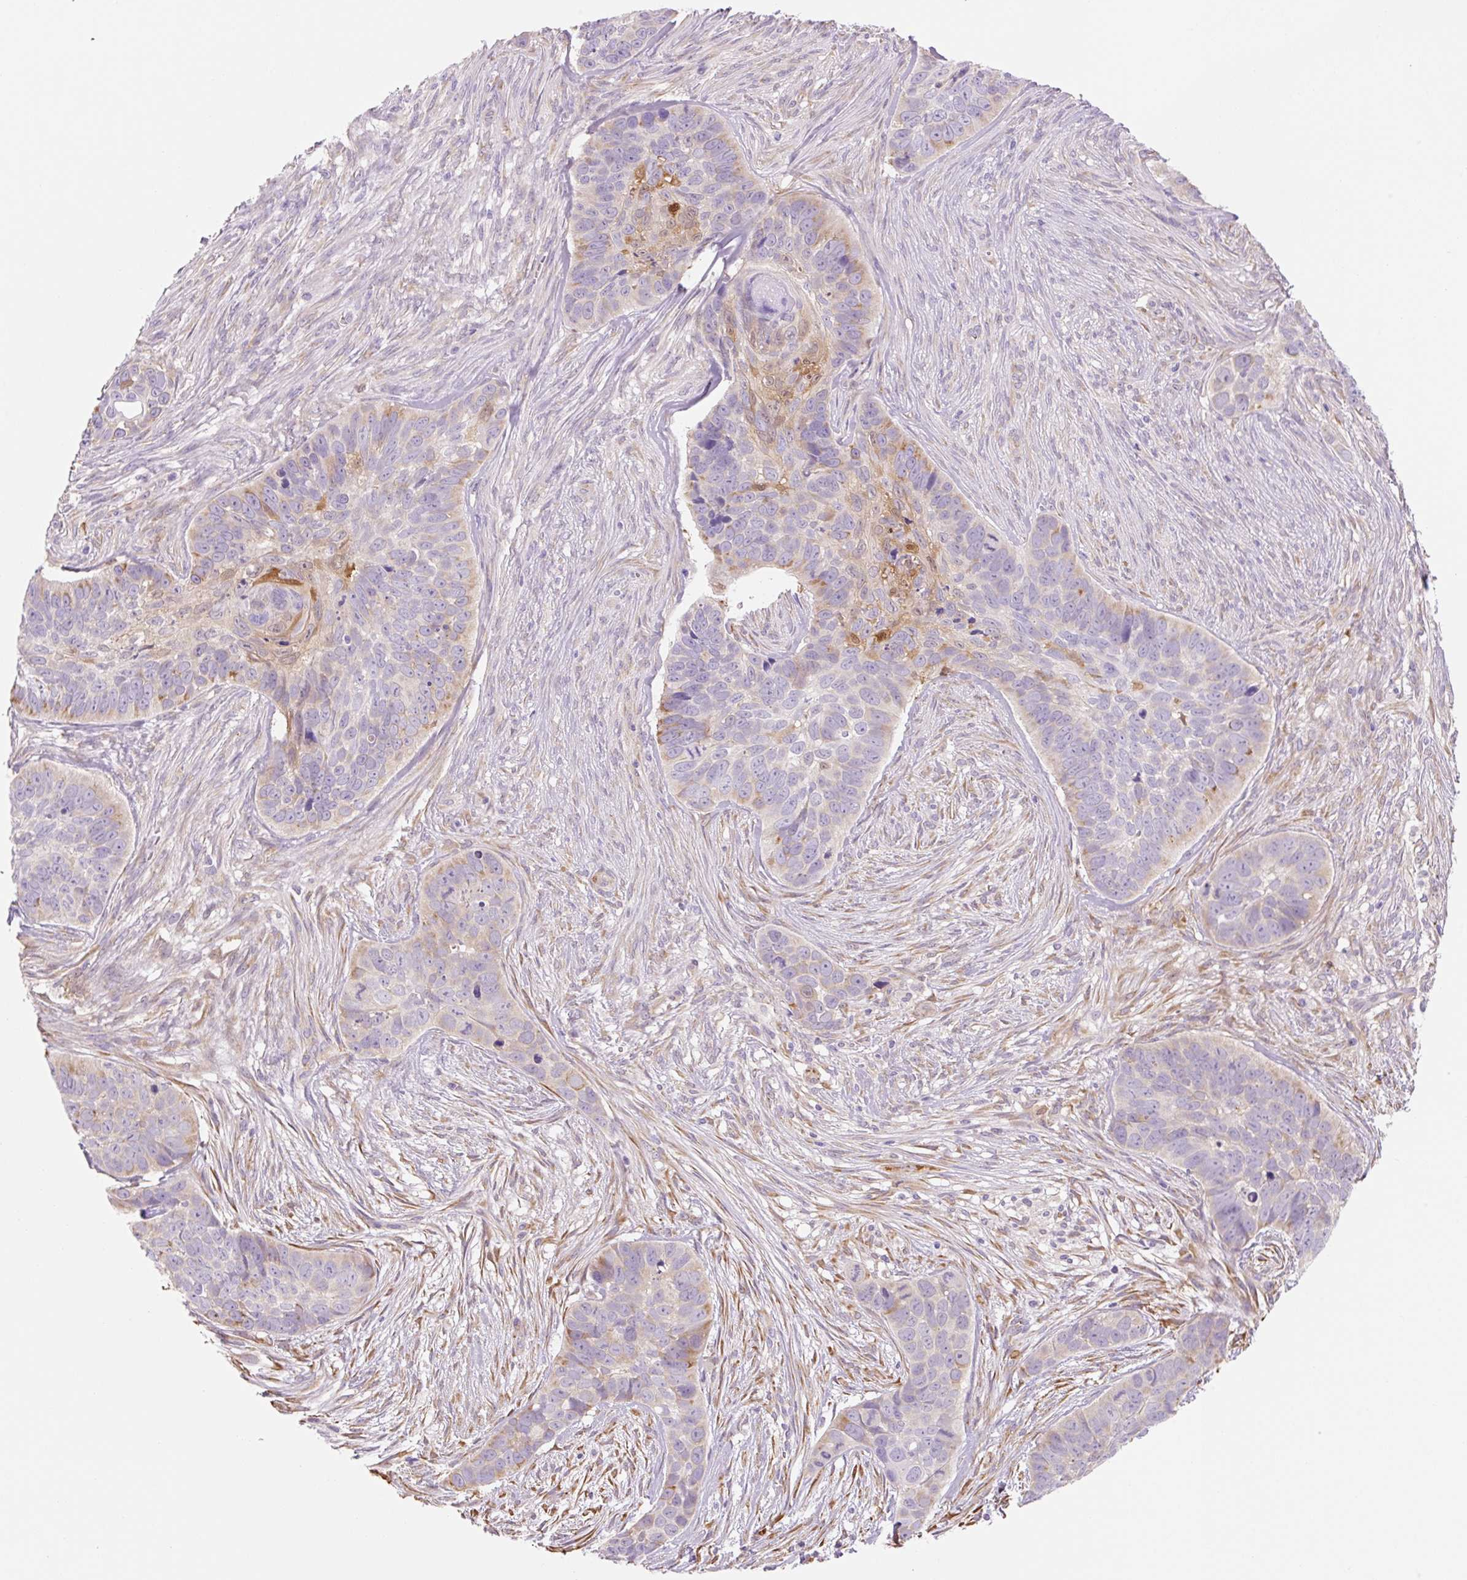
{"staining": {"intensity": "moderate", "quantity": "<25%", "location": "cytoplasmic/membranous"}, "tissue": "skin cancer", "cell_type": "Tumor cells", "image_type": "cancer", "snomed": [{"axis": "morphology", "description": "Basal cell carcinoma"}, {"axis": "topography", "description": "Skin"}], "caption": "A histopathology image showing moderate cytoplasmic/membranous staining in about <25% of tumor cells in skin cancer, as visualized by brown immunohistochemical staining.", "gene": "FABP5", "patient": {"sex": "female", "age": 82}}